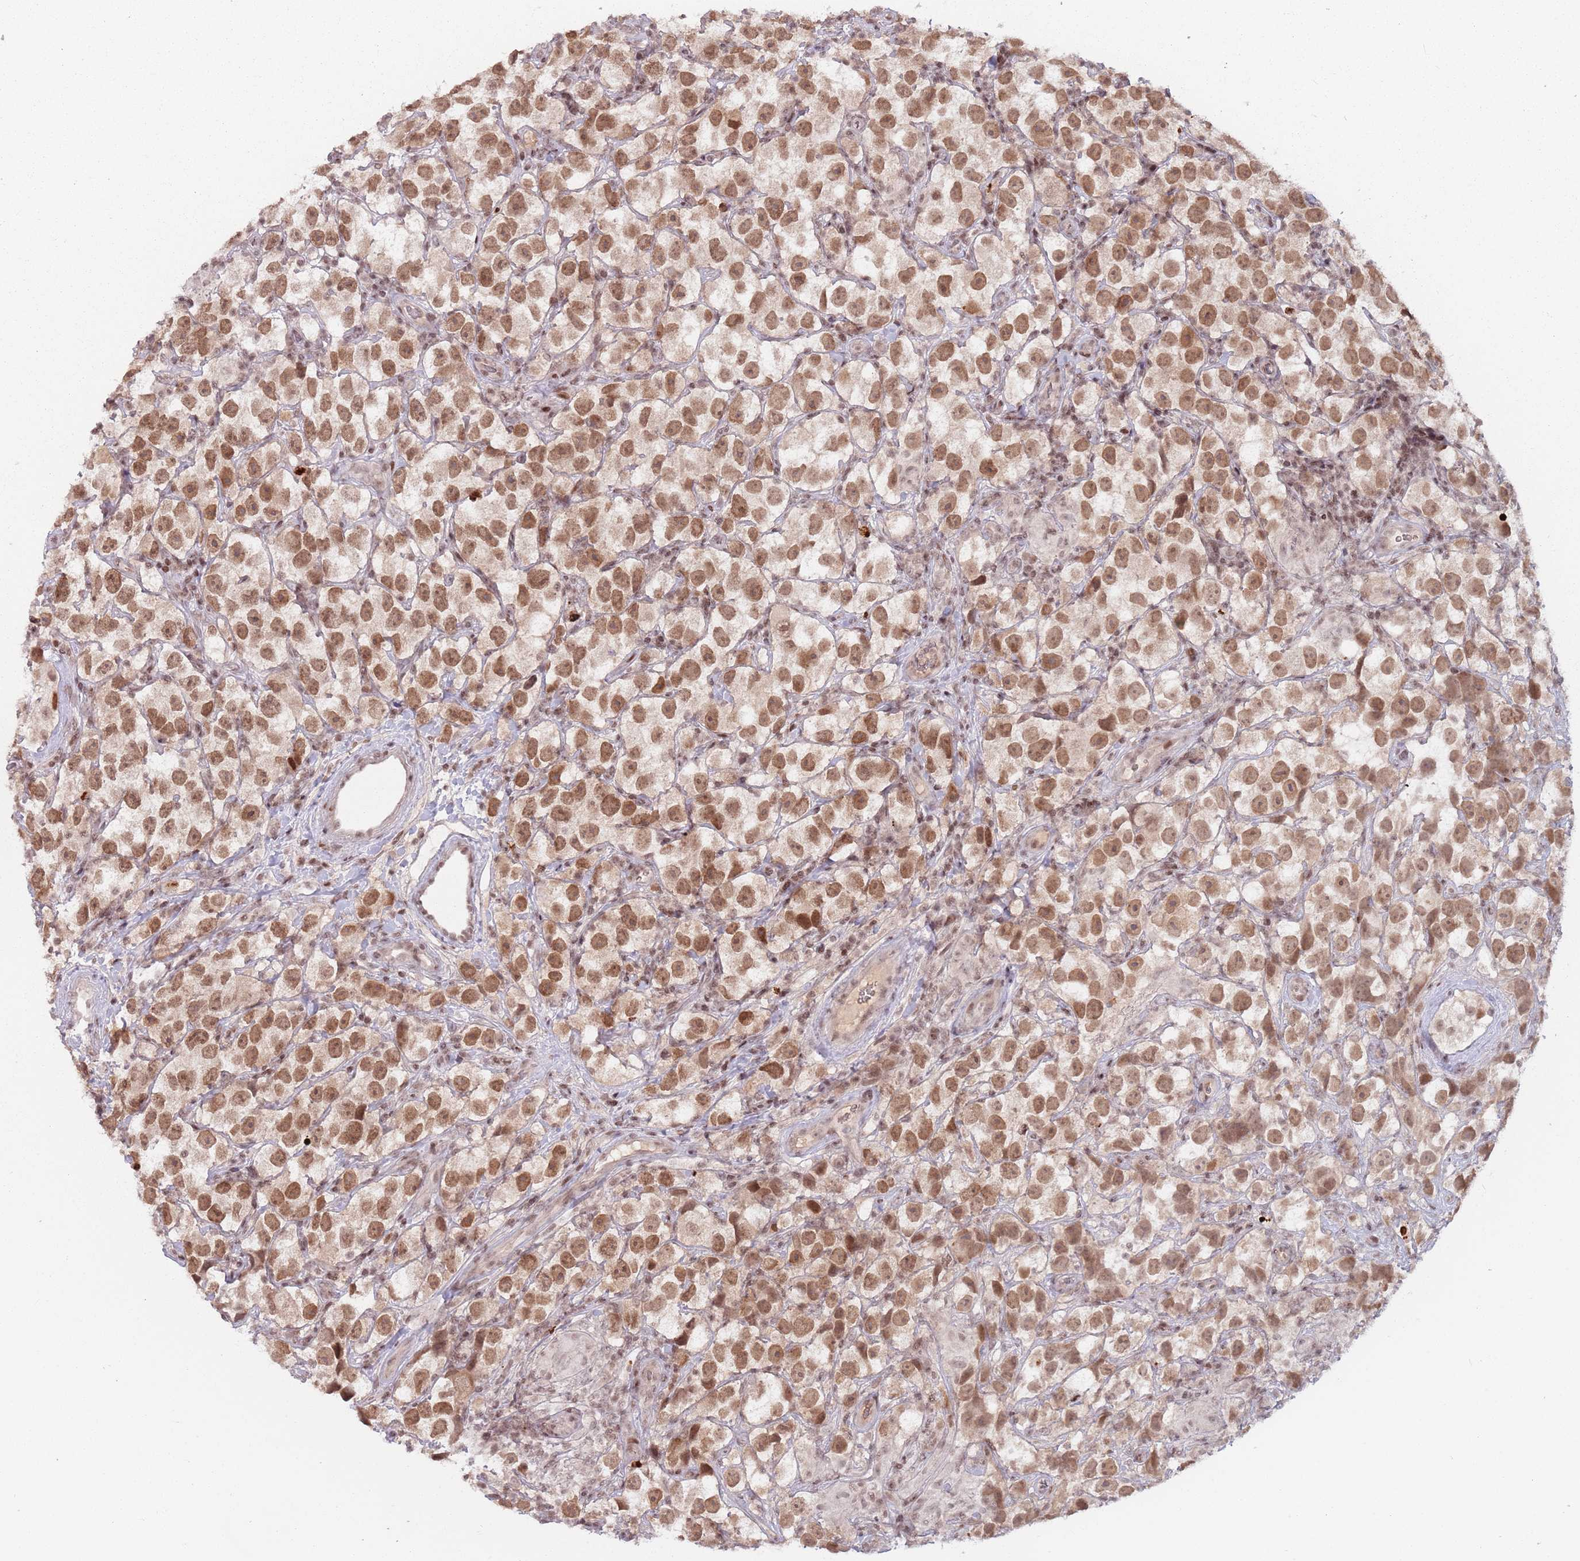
{"staining": {"intensity": "moderate", "quantity": ">75%", "location": "nuclear"}, "tissue": "testis cancer", "cell_type": "Tumor cells", "image_type": "cancer", "snomed": [{"axis": "morphology", "description": "Seminoma, NOS"}, {"axis": "topography", "description": "Testis"}], "caption": "IHC photomicrograph of neoplastic tissue: human seminoma (testis) stained using immunohistochemistry displays medium levels of moderate protein expression localized specifically in the nuclear of tumor cells, appearing as a nuclear brown color.", "gene": "SH3RF3", "patient": {"sex": "male", "age": 26}}